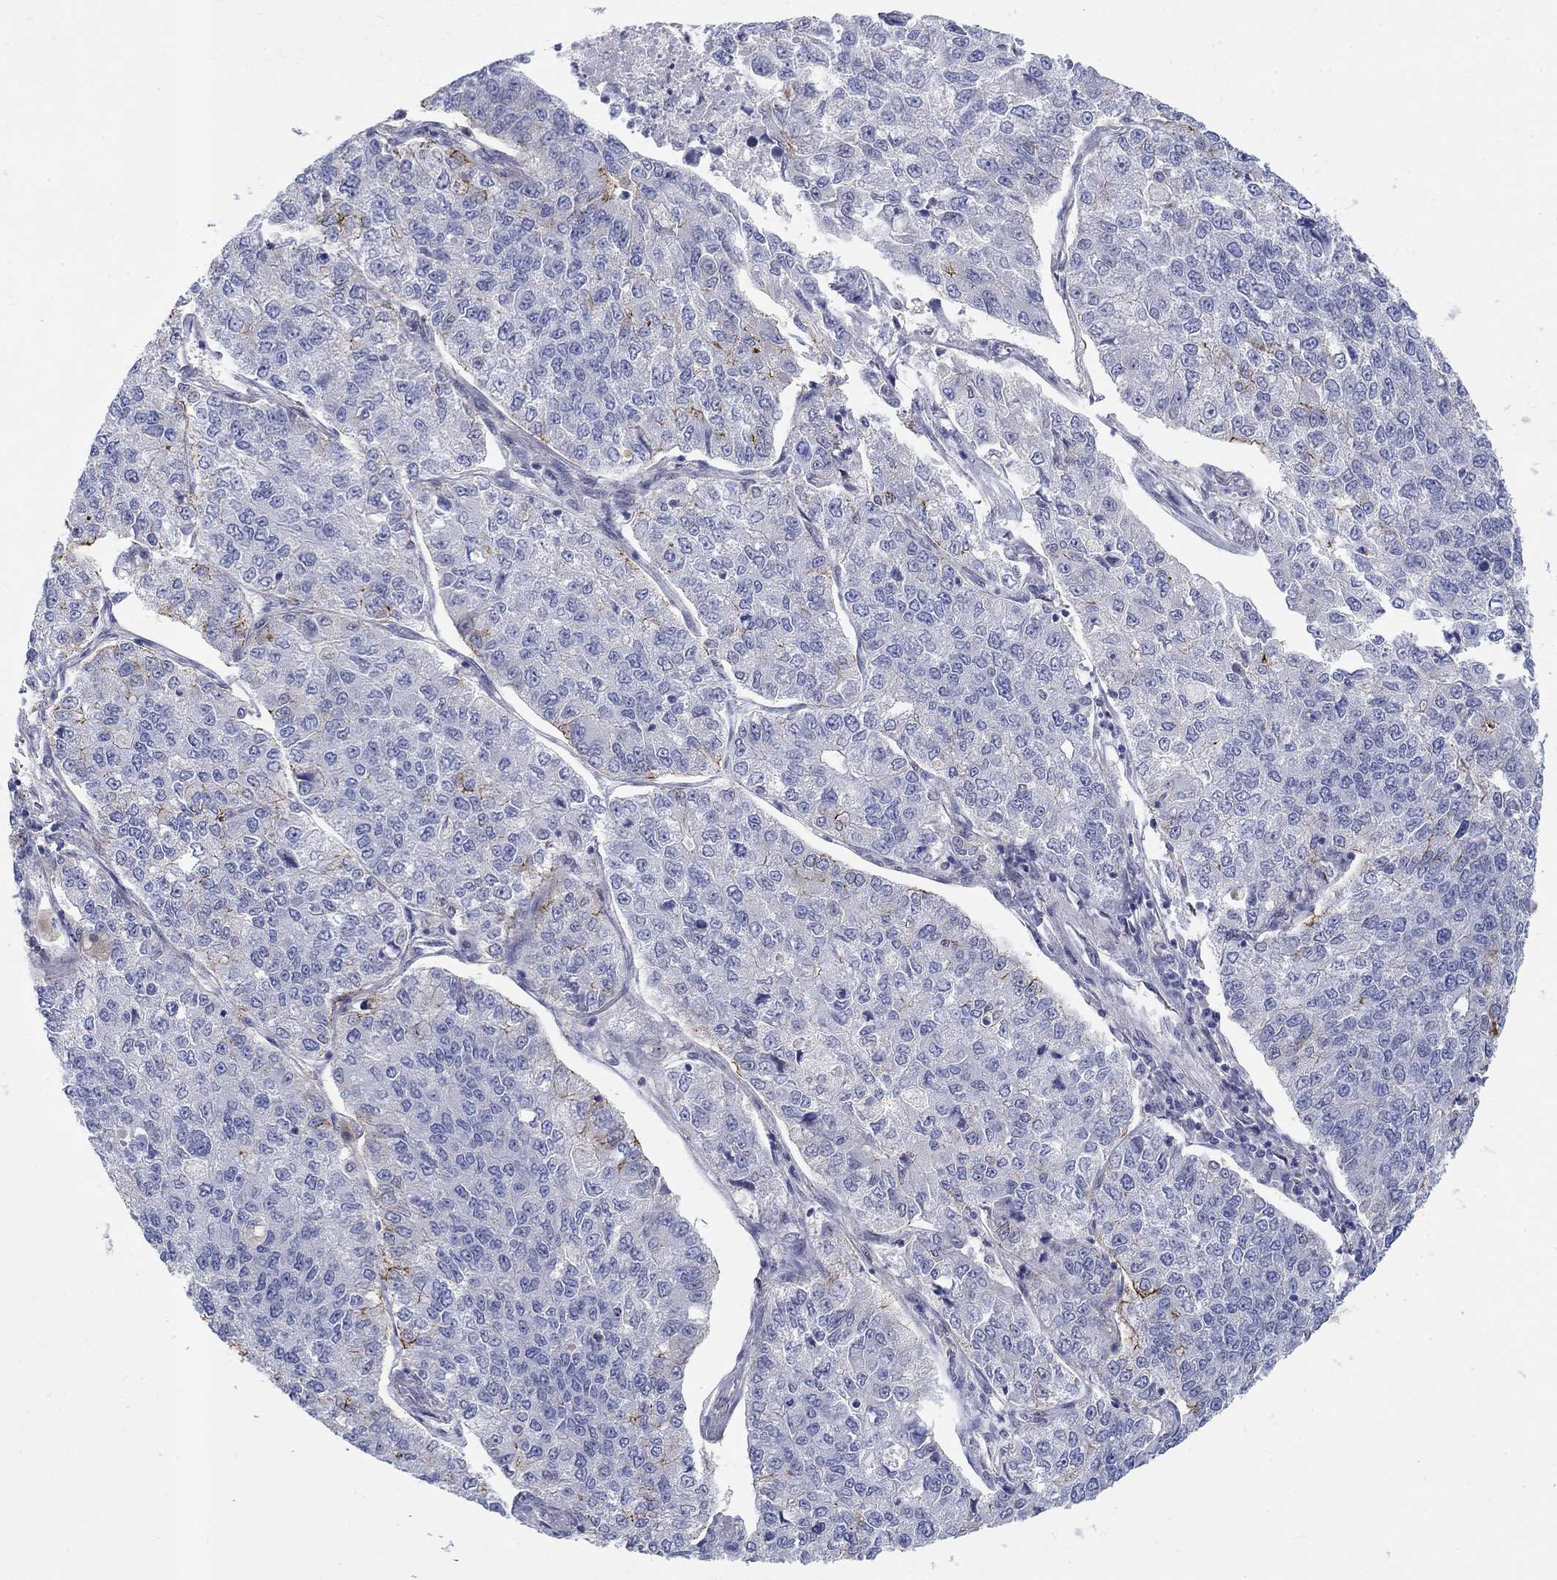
{"staining": {"intensity": "moderate", "quantity": "<25%", "location": "cytoplasmic/membranous"}, "tissue": "lung cancer", "cell_type": "Tumor cells", "image_type": "cancer", "snomed": [{"axis": "morphology", "description": "Adenocarcinoma, NOS"}, {"axis": "topography", "description": "Lung"}], "caption": "Human lung cancer stained with a brown dye demonstrates moderate cytoplasmic/membranous positive expression in about <25% of tumor cells.", "gene": "EGFLAM", "patient": {"sex": "male", "age": 49}}